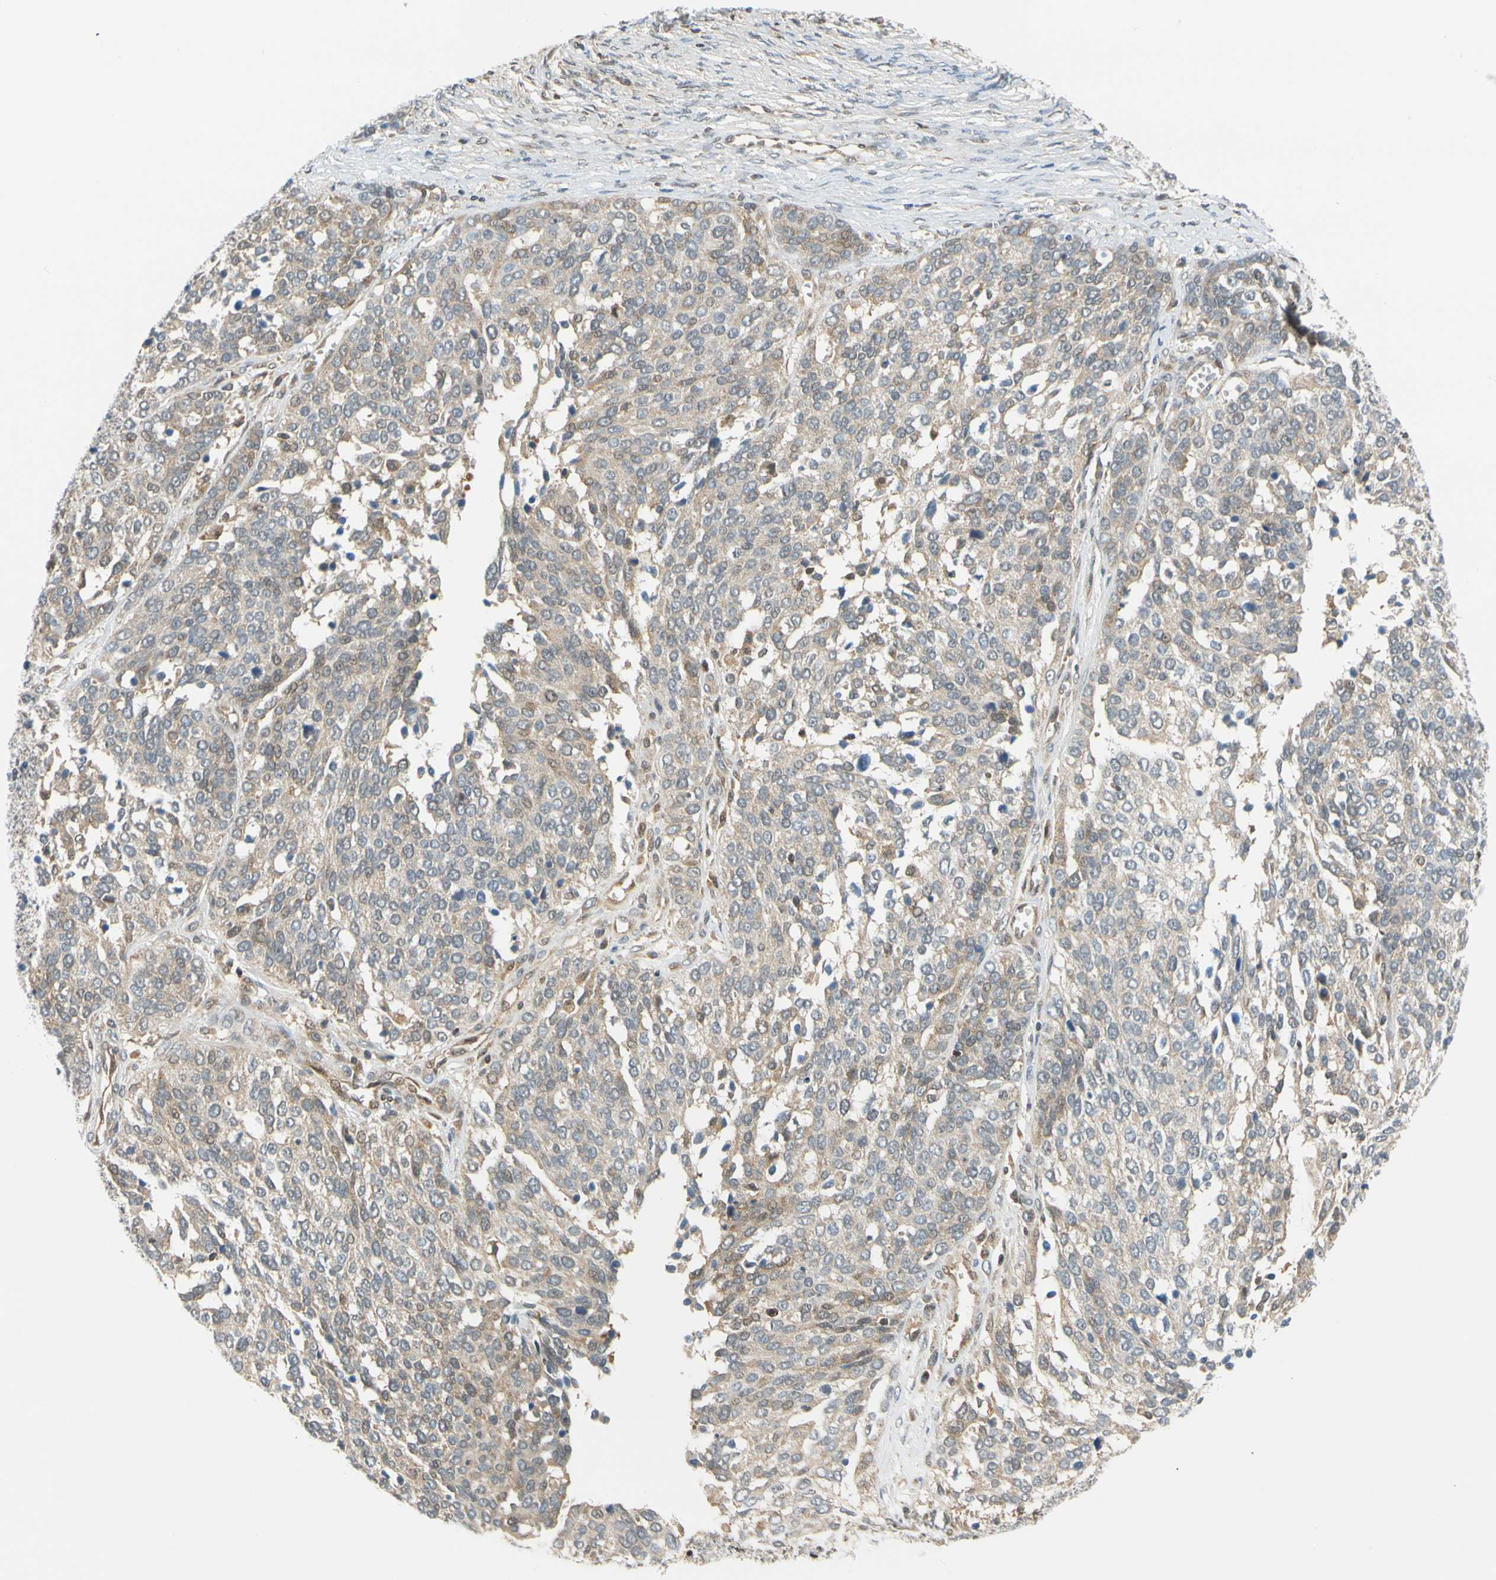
{"staining": {"intensity": "weak", "quantity": "<25%", "location": "cytoplasmic/membranous"}, "tissue": "ovarian cancer", "cell_type": "Tumor cells", "image_type": "cancer", "snomed": [{"axis": "morphology", "description": "Cystadenocarcinoma, serous, NOS"}, {"axis": "topography", "description": "Ovary"}], "caption": "IHC of serous cystadenocarcinoma (ovarian) displays no staining in tumor cells.", "gene": "MAPK9", "patient": {"sex": "female", "age": 44}}